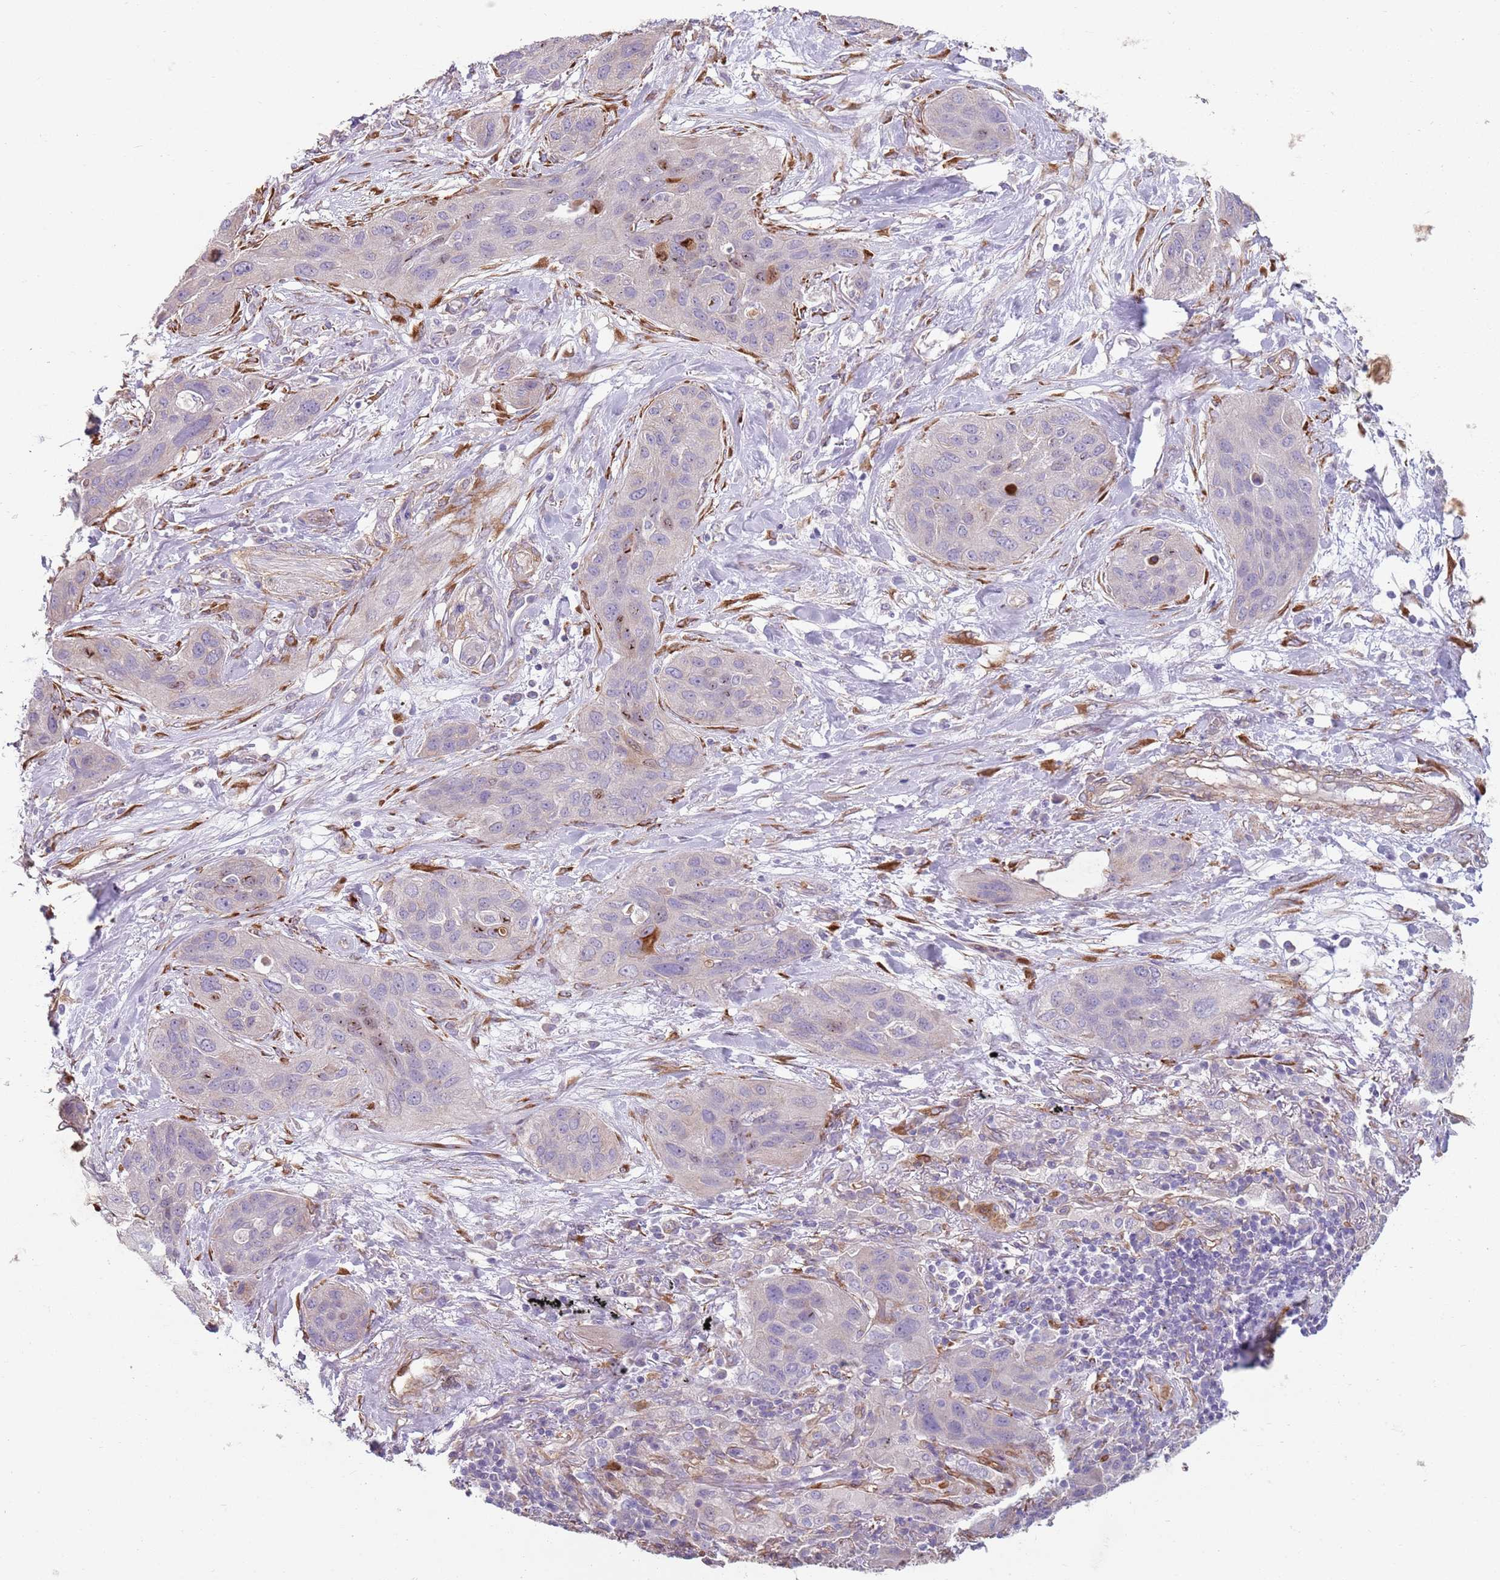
{"staining": {"intensity": "negative", "quantity": "none", "location": "none"}, "tissue": "lung cancer", "cell_type": "Tumor cells", "image_type": "cancer", "snomed": [{"axis": "morphology", "description": "Squamous cell carcinoma, NOS"}, {"axis": "topography", "description": "Lung"}], "caption": "A histopathology image of lung squamous cell carcinoma stained for a protein shows no brown staining in tumor cells.", "gene": "PHLPP2", "patient": {"sex": "female", "age": 70}}